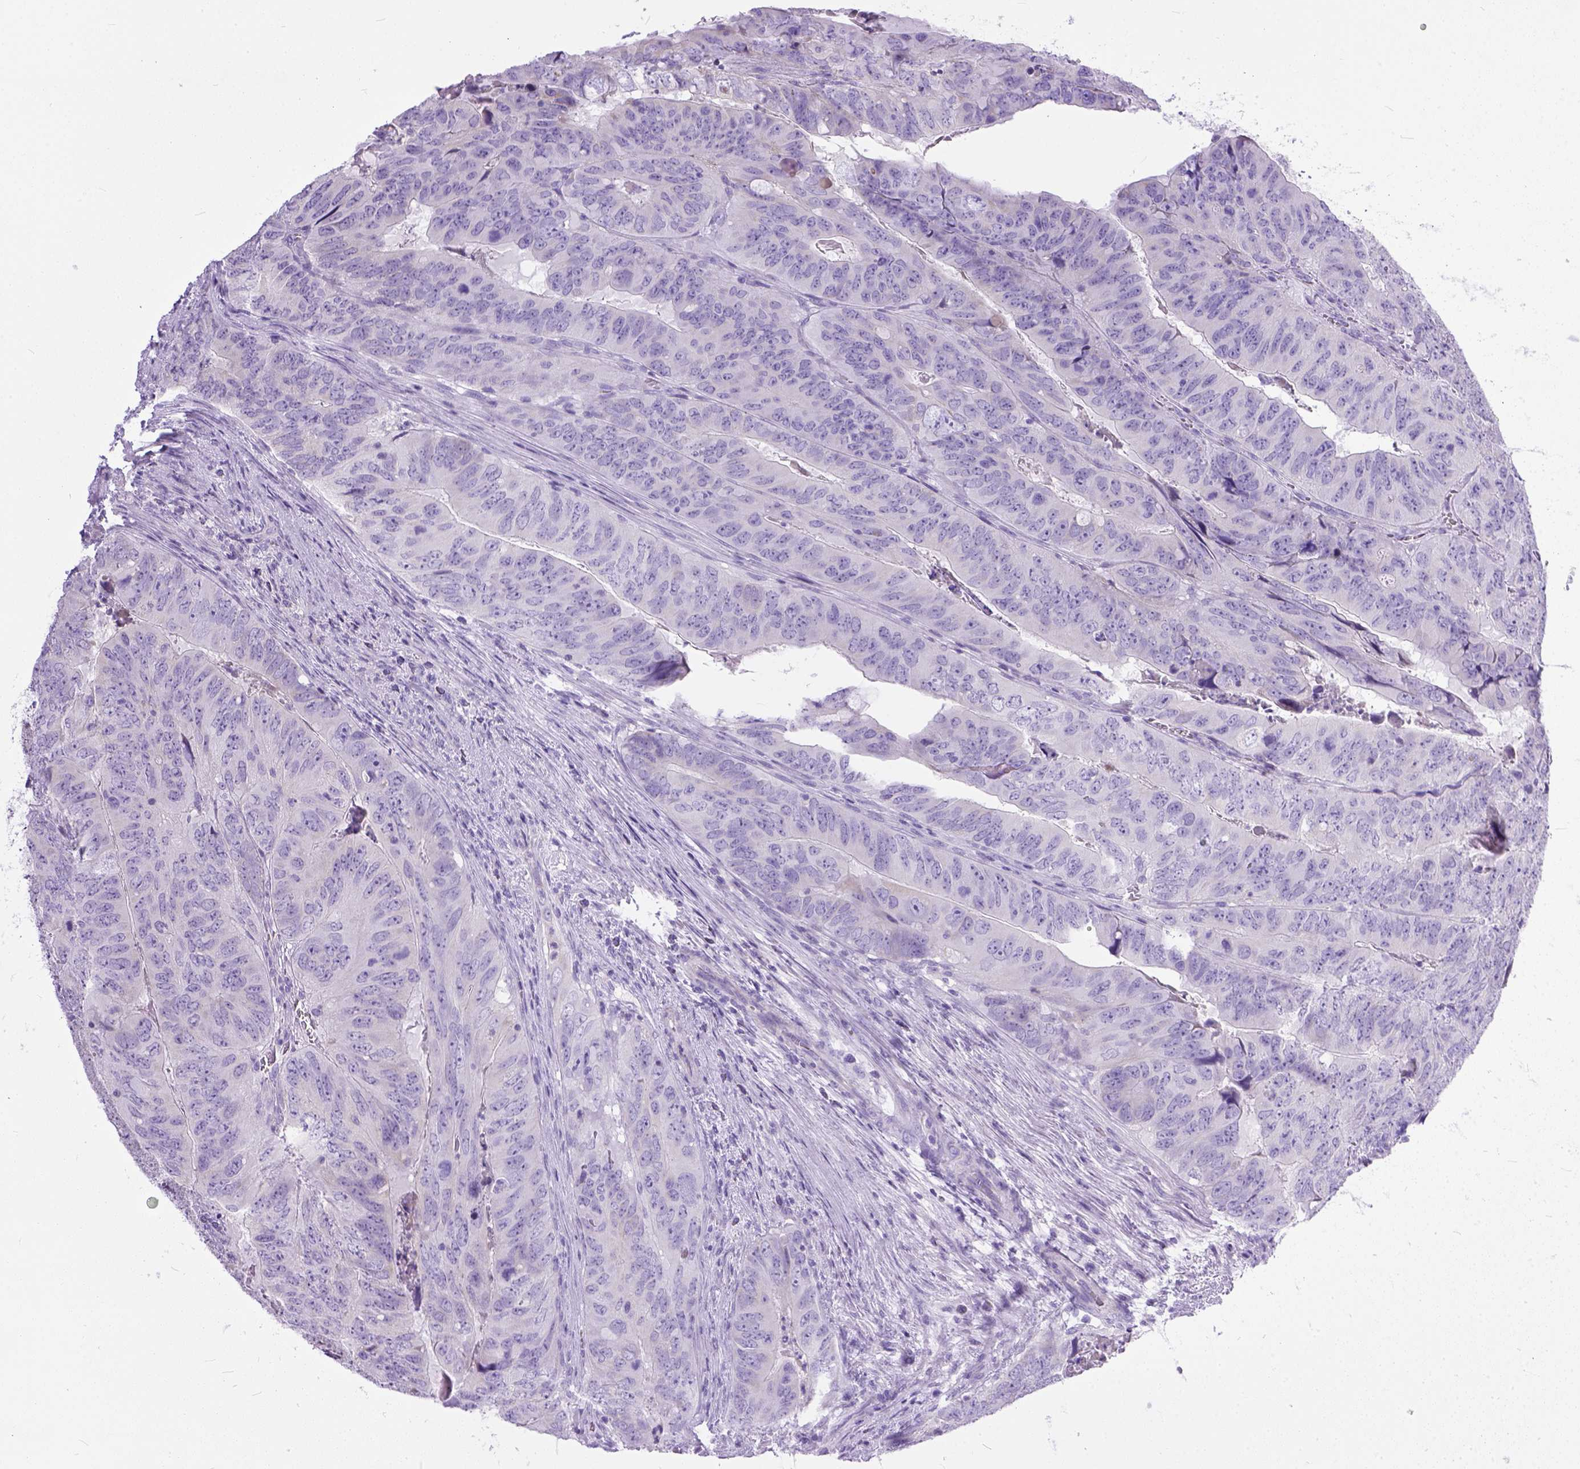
{"staining": {"intensity": "negative", "quantity": "none", "location": "none"}, "tissue": "colorectal cancer", "cell_type": "Tumor cells", "image_type": "cancer", "snomed": [{"axis": "morphology", "description": "Adenocarcinoma, NOS"}, {"axis": "topography", "description": "Colon"}], "caption": "The immunohistochemistry (IHC) histopathology image has no significant expression in tumor cells of colorectal cancer tissue.", "gene": "PLK5", "patient": {"sex": "male", "age": 79}}